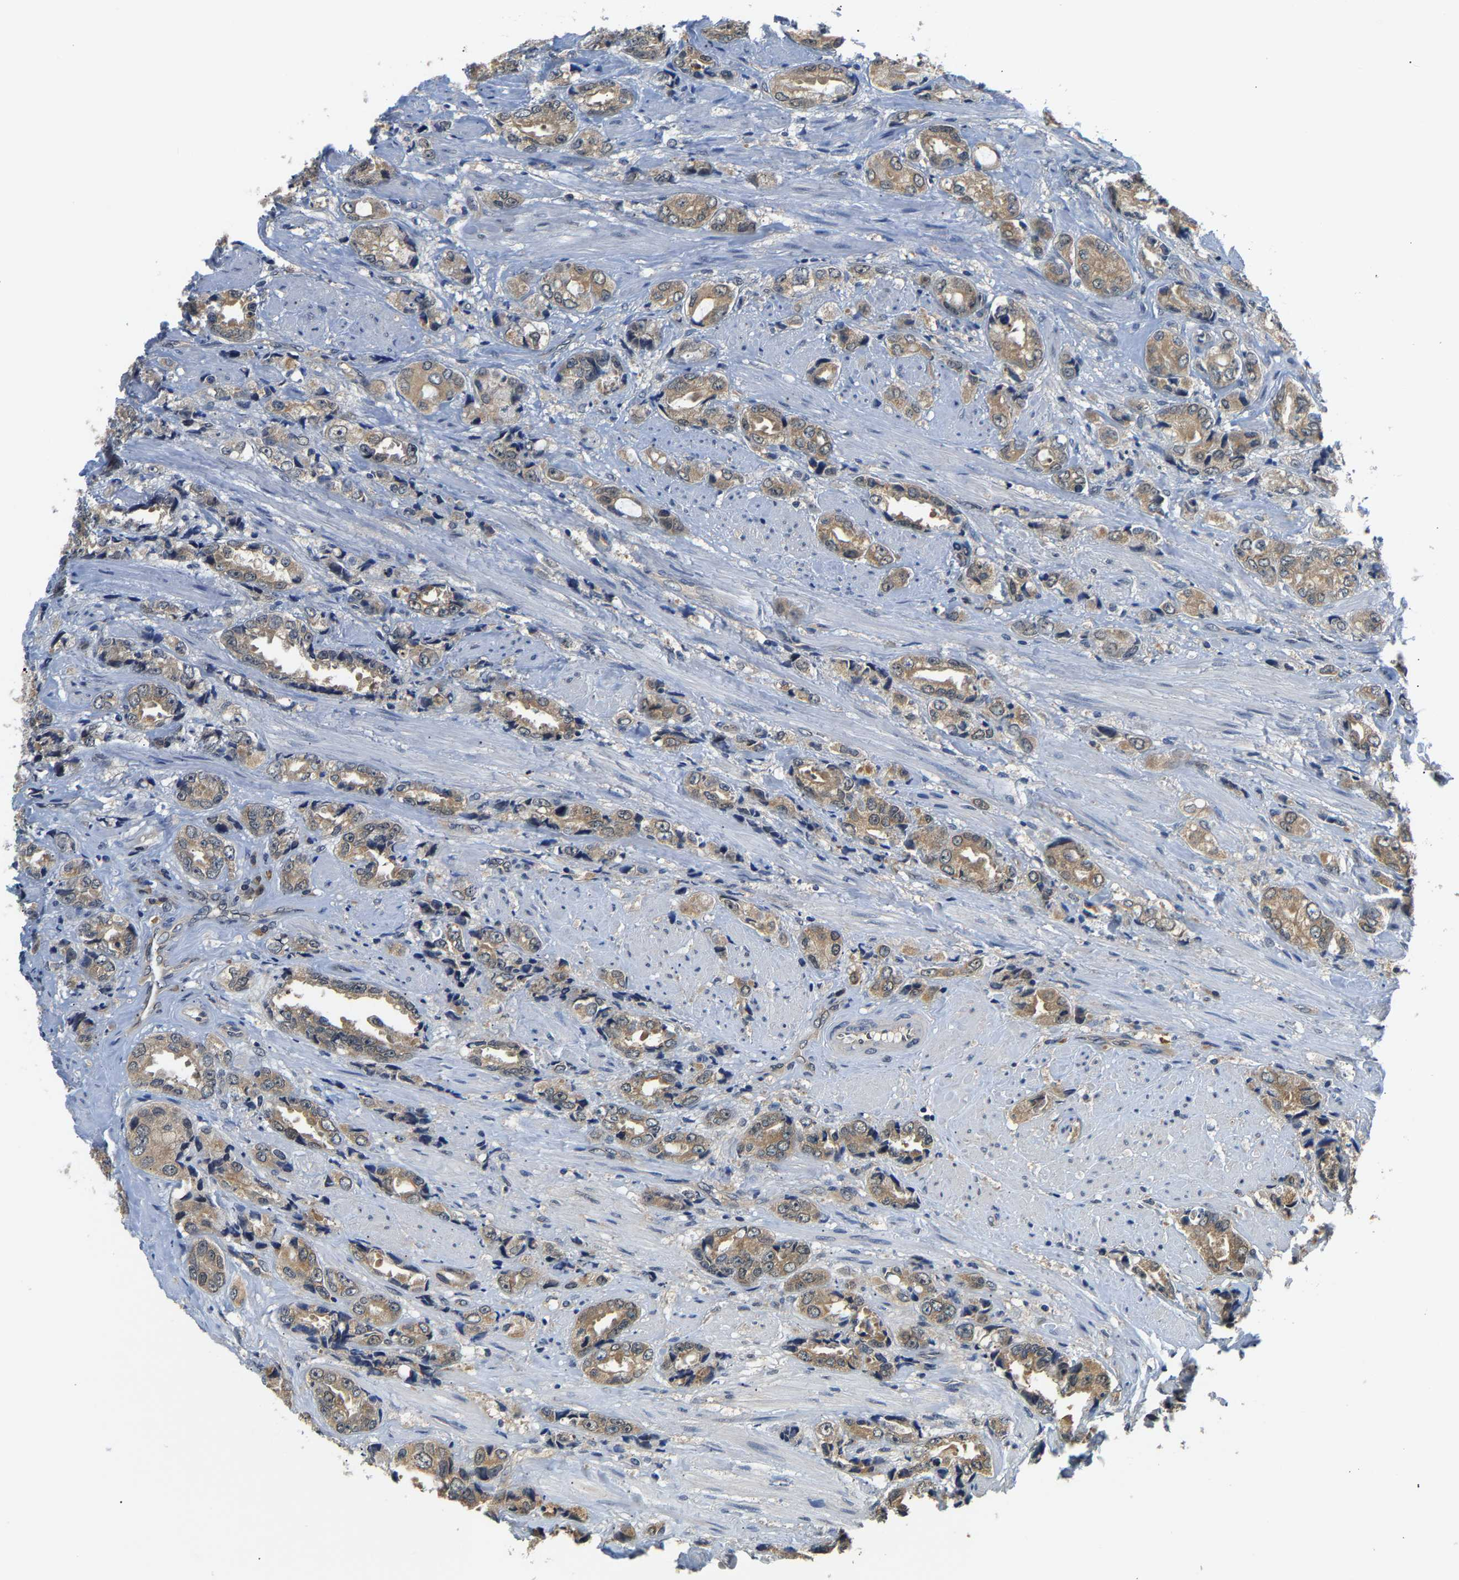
{"staining": {"intensity": "moderate", "quantity": ">75%", "location": "cytoplasmic/membranous"}, "tissue": "prostate cancer", "cell_type": "Tumor cells", "image_type": "cancer", "snomed": [{"axis": "morphology", "description": "Adenocarcinoma, High grade"}, {"axis": "topography", "description": "Prostate"}], "caption": "Human prostate cancer (adenocarcinoma (high-grade)) stained for a protein (brown) displays moderate cytoplasmic/membranous positive staining in approximately >75% of tumor cells.", "gene": "ARHGEF12", "patient": {"sex": "male", "age": 61}}